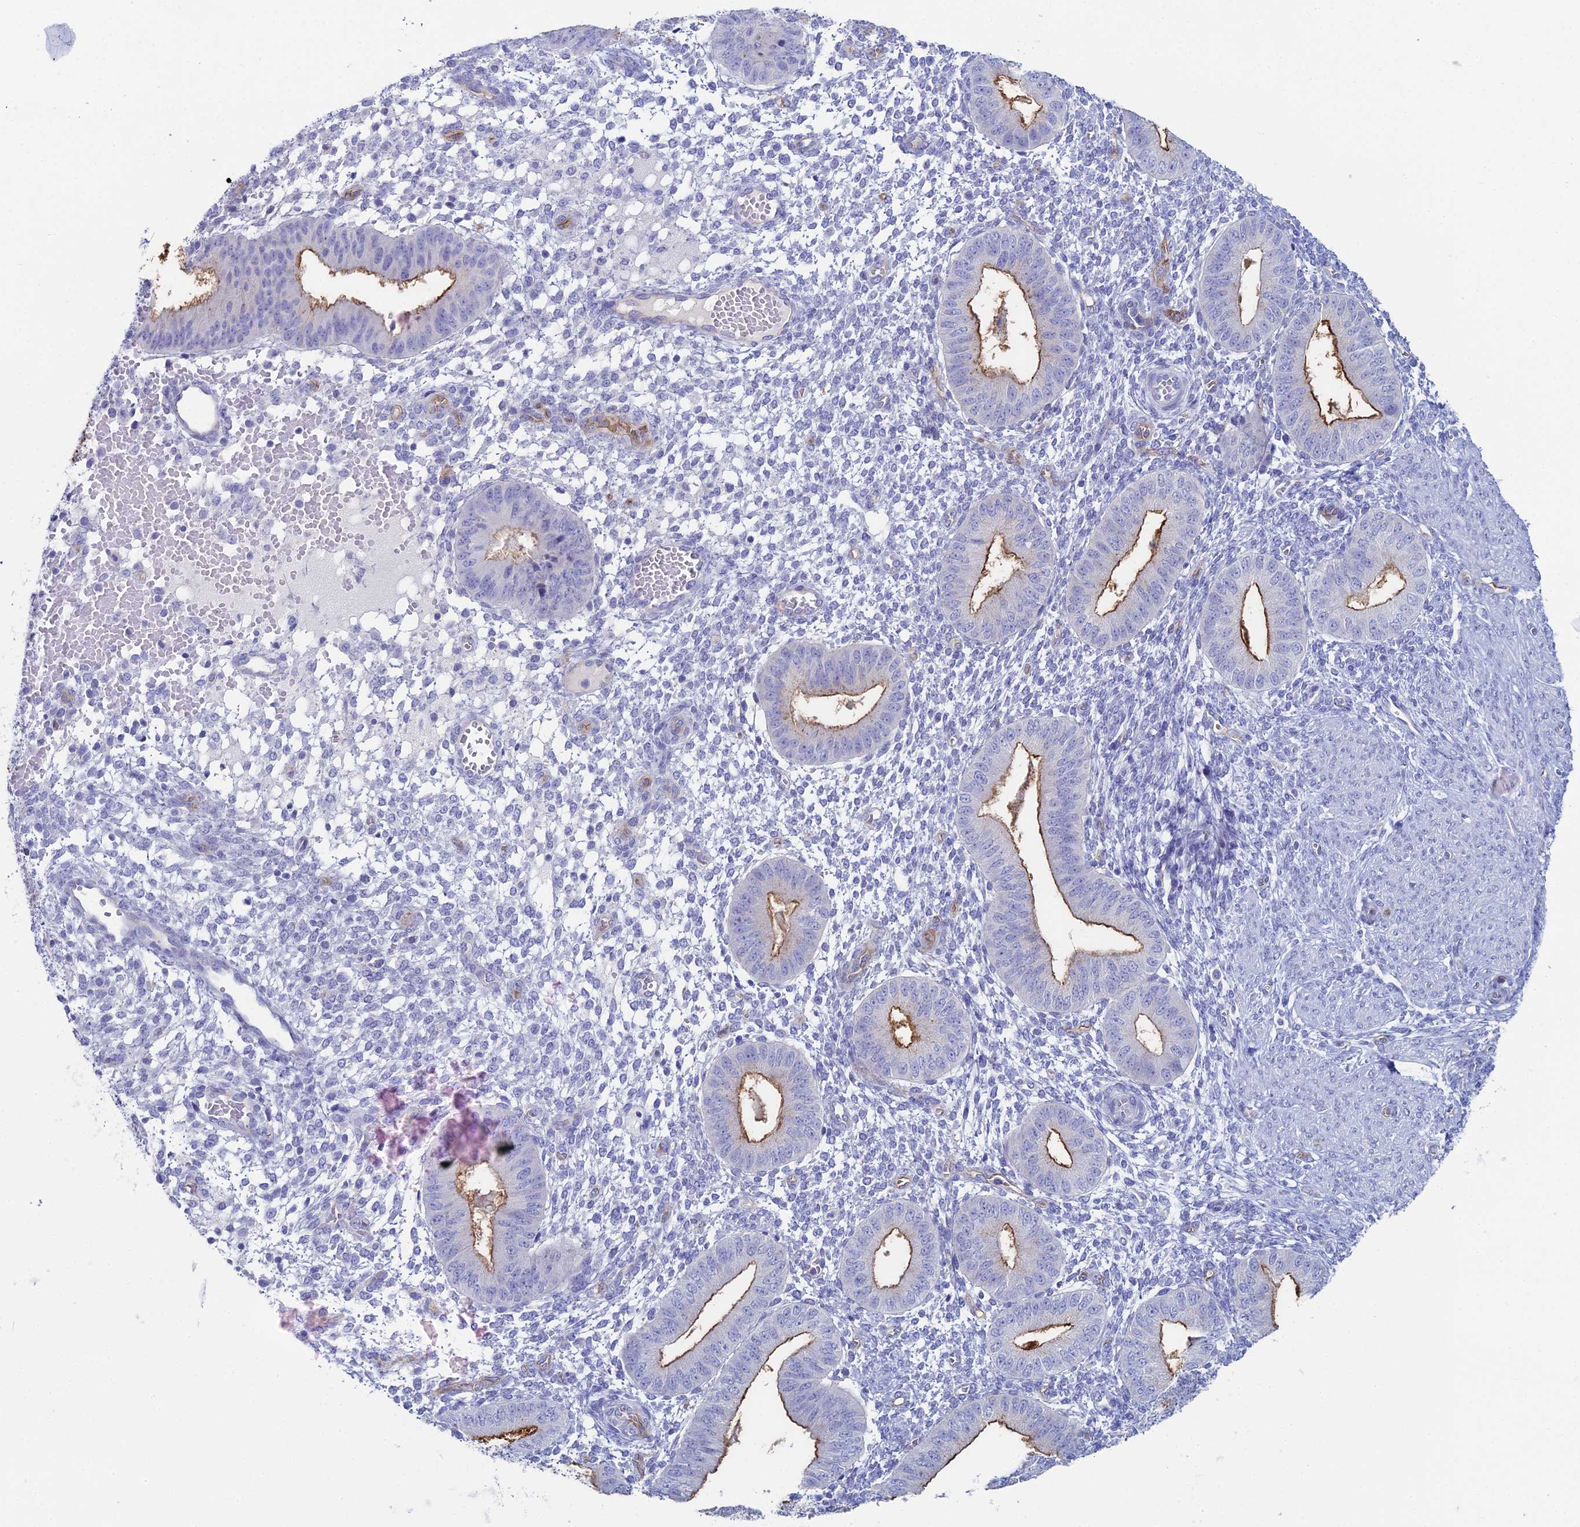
{"staining": {"intensity": "negative", "quantity": "none", "location": "none"}, "tissue": "endometrium", "cell_type": "Cells in endometrial stroma", "image_type": "normal", "snomed": [{"axis": "morphology", "description": "Normal tissue, NOS"}, {"axis": "topography", "description": "Endometrium"}], "caption": "Benign endometrium was stained to show a protein in brown. There is no significant staining in cells in endometrial stroma. Brightfield microscopy of IHC stained with DAB (3,3'-diaminobenzidine) (brown) and hematoxylin (blue), captured at high magnification.", "gene": "ACE", "patient": {"sex": "female", "age": 49}}